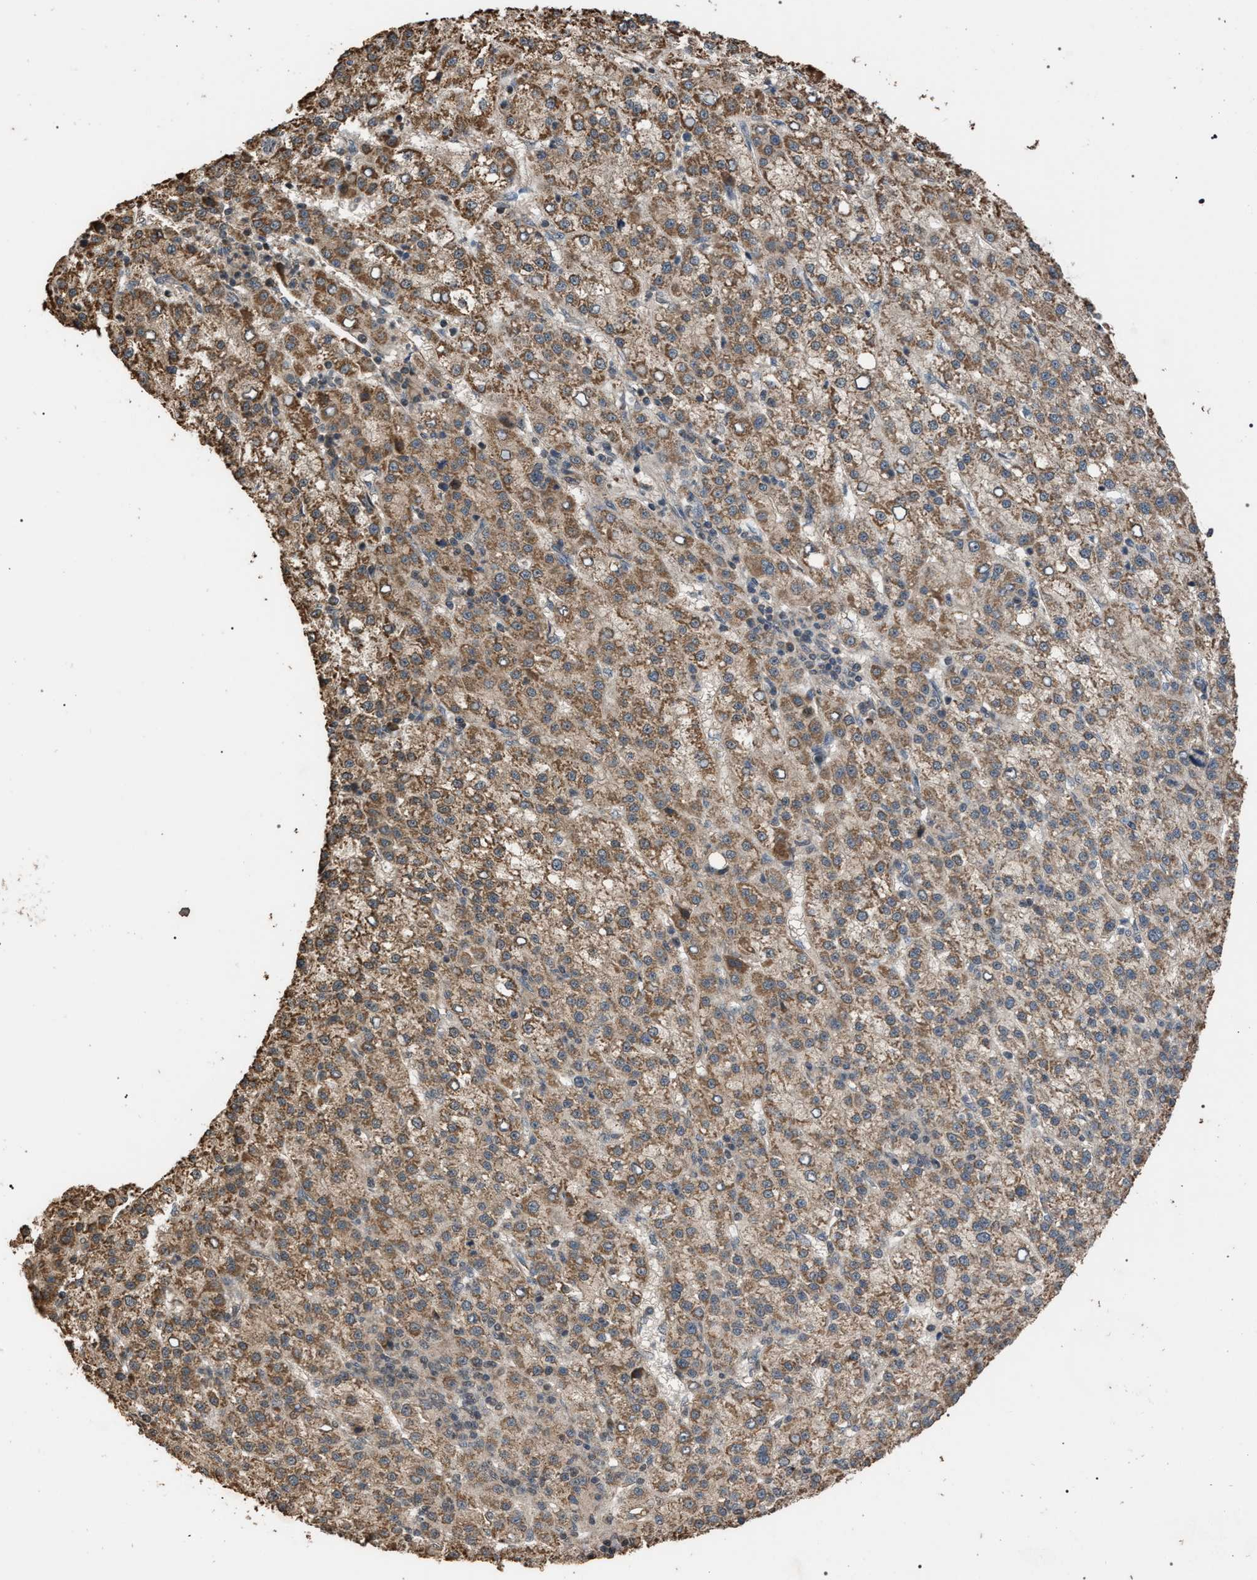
{"staining": {"intensity": "moderate", "quantity": ">75%", "location": "cytoplasmic/membranous"}, "tissue": "liver cancer", "cell_type": "Tumor cells", "image_type": "cancer", "snomed": [{"axis": "morphology", "description": "Carcinoma, Hepatocellular, NOS"}, {"axis": "topography", "description": "Liver"}], "caption": "Human liver hepatocellular carcinoma stained for a protein (brown) displays moderate cytoplasmic/membranous positive positivity in approximately >75% of tumor cells.", "gene": "NAA35", "patient": {"sex": "female", "age": 58}}